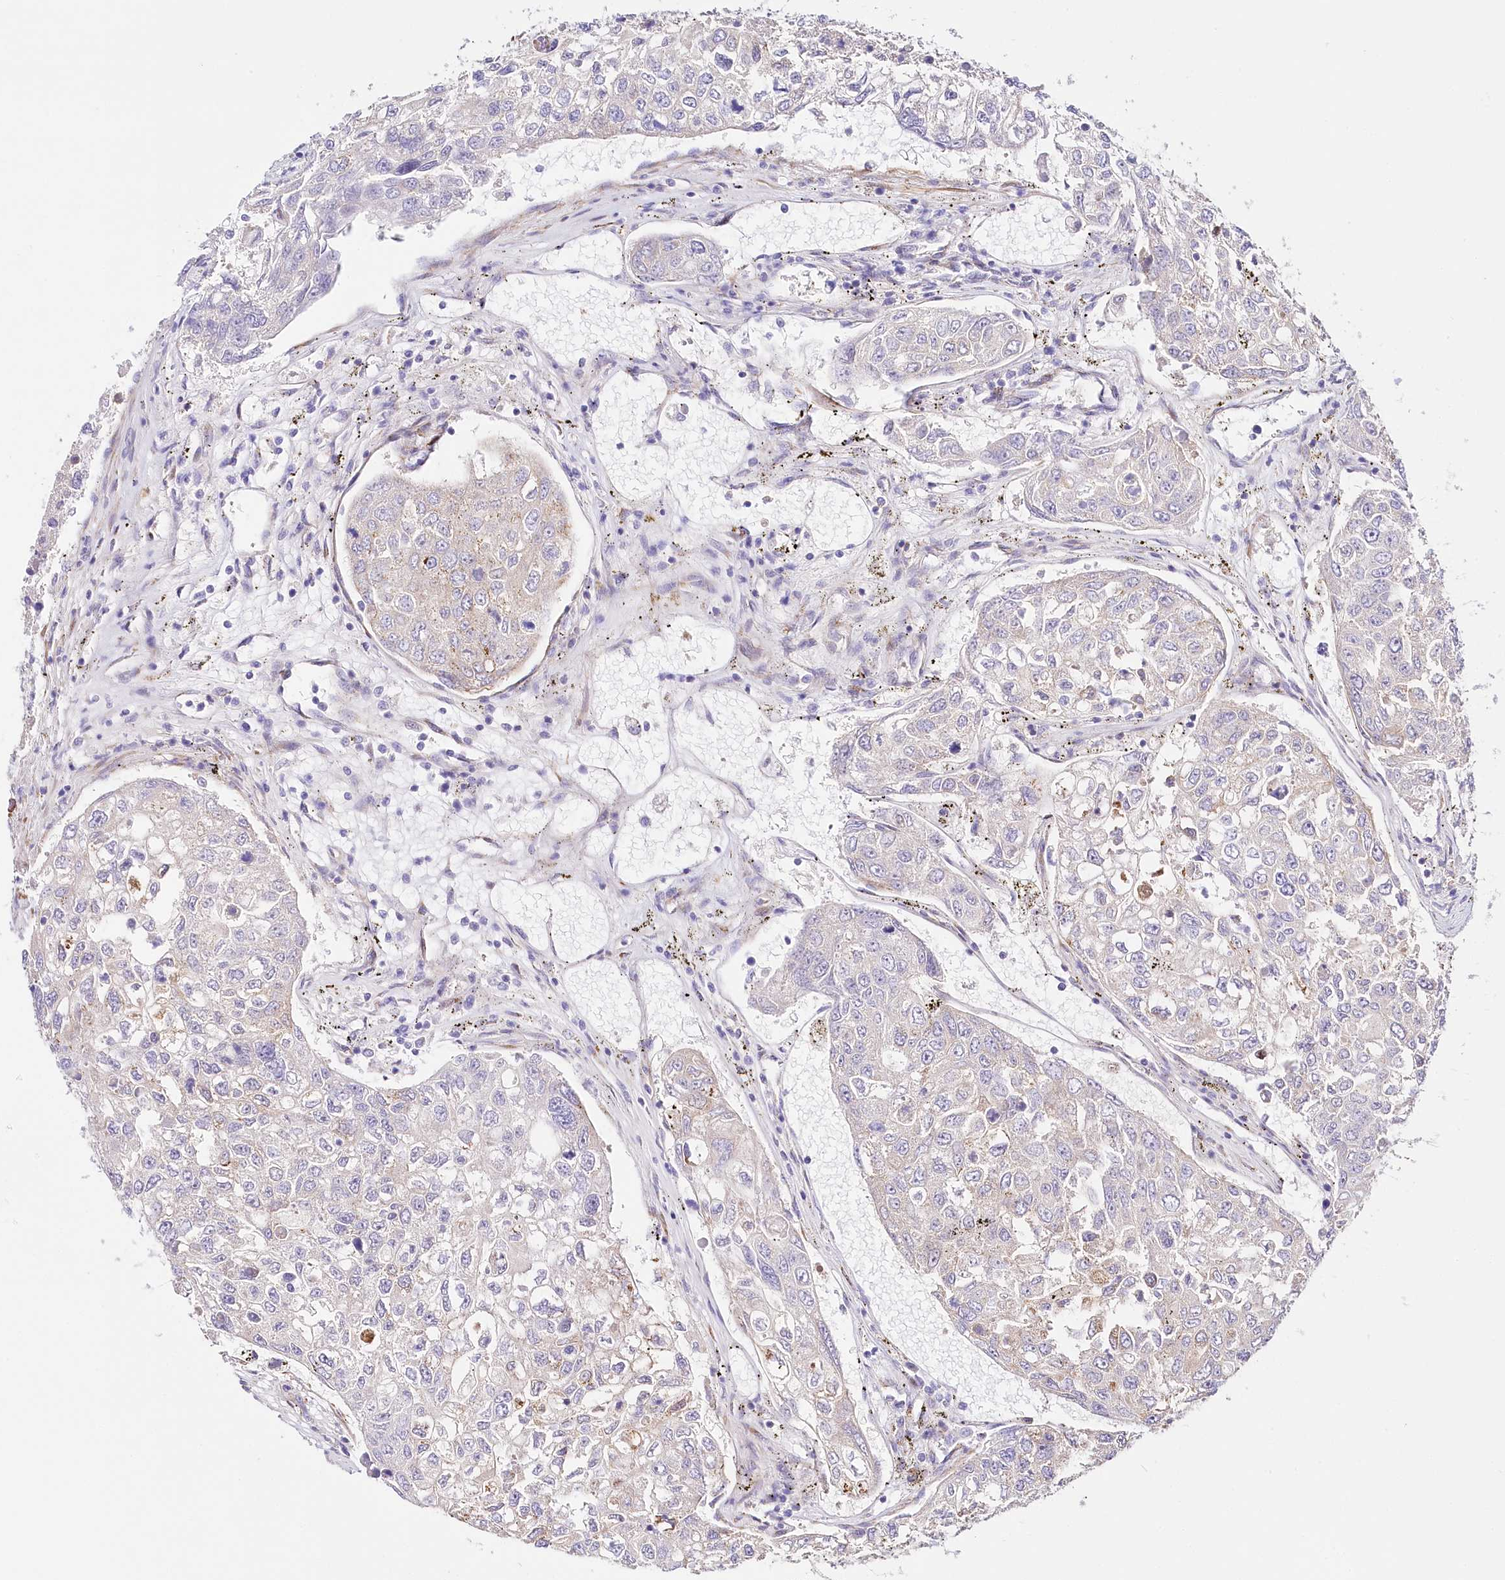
{"staining": {"intensity": "negative", "quantity": "none", "location": "none"}, "tissue": "urothelial cancer", "cell_type": "Tumor cells", "image_type": "cancer", "snomed": [{"axis": "morphology", "description": "Urothelial carcinoma, High grade"}, {"axis": "topography", "description": "Lymph node"}, {"axis": "topography", "description": "Urinary bladder"}], "caption": "A high-resolution histopathology image shows immunohistochemistry staining of urothelial carcinoma (high-grade), which reveals no significant expression in tumor cells.", "gene": "ABRAXAS2", "patient": {"sex": "male", "age": 51}}